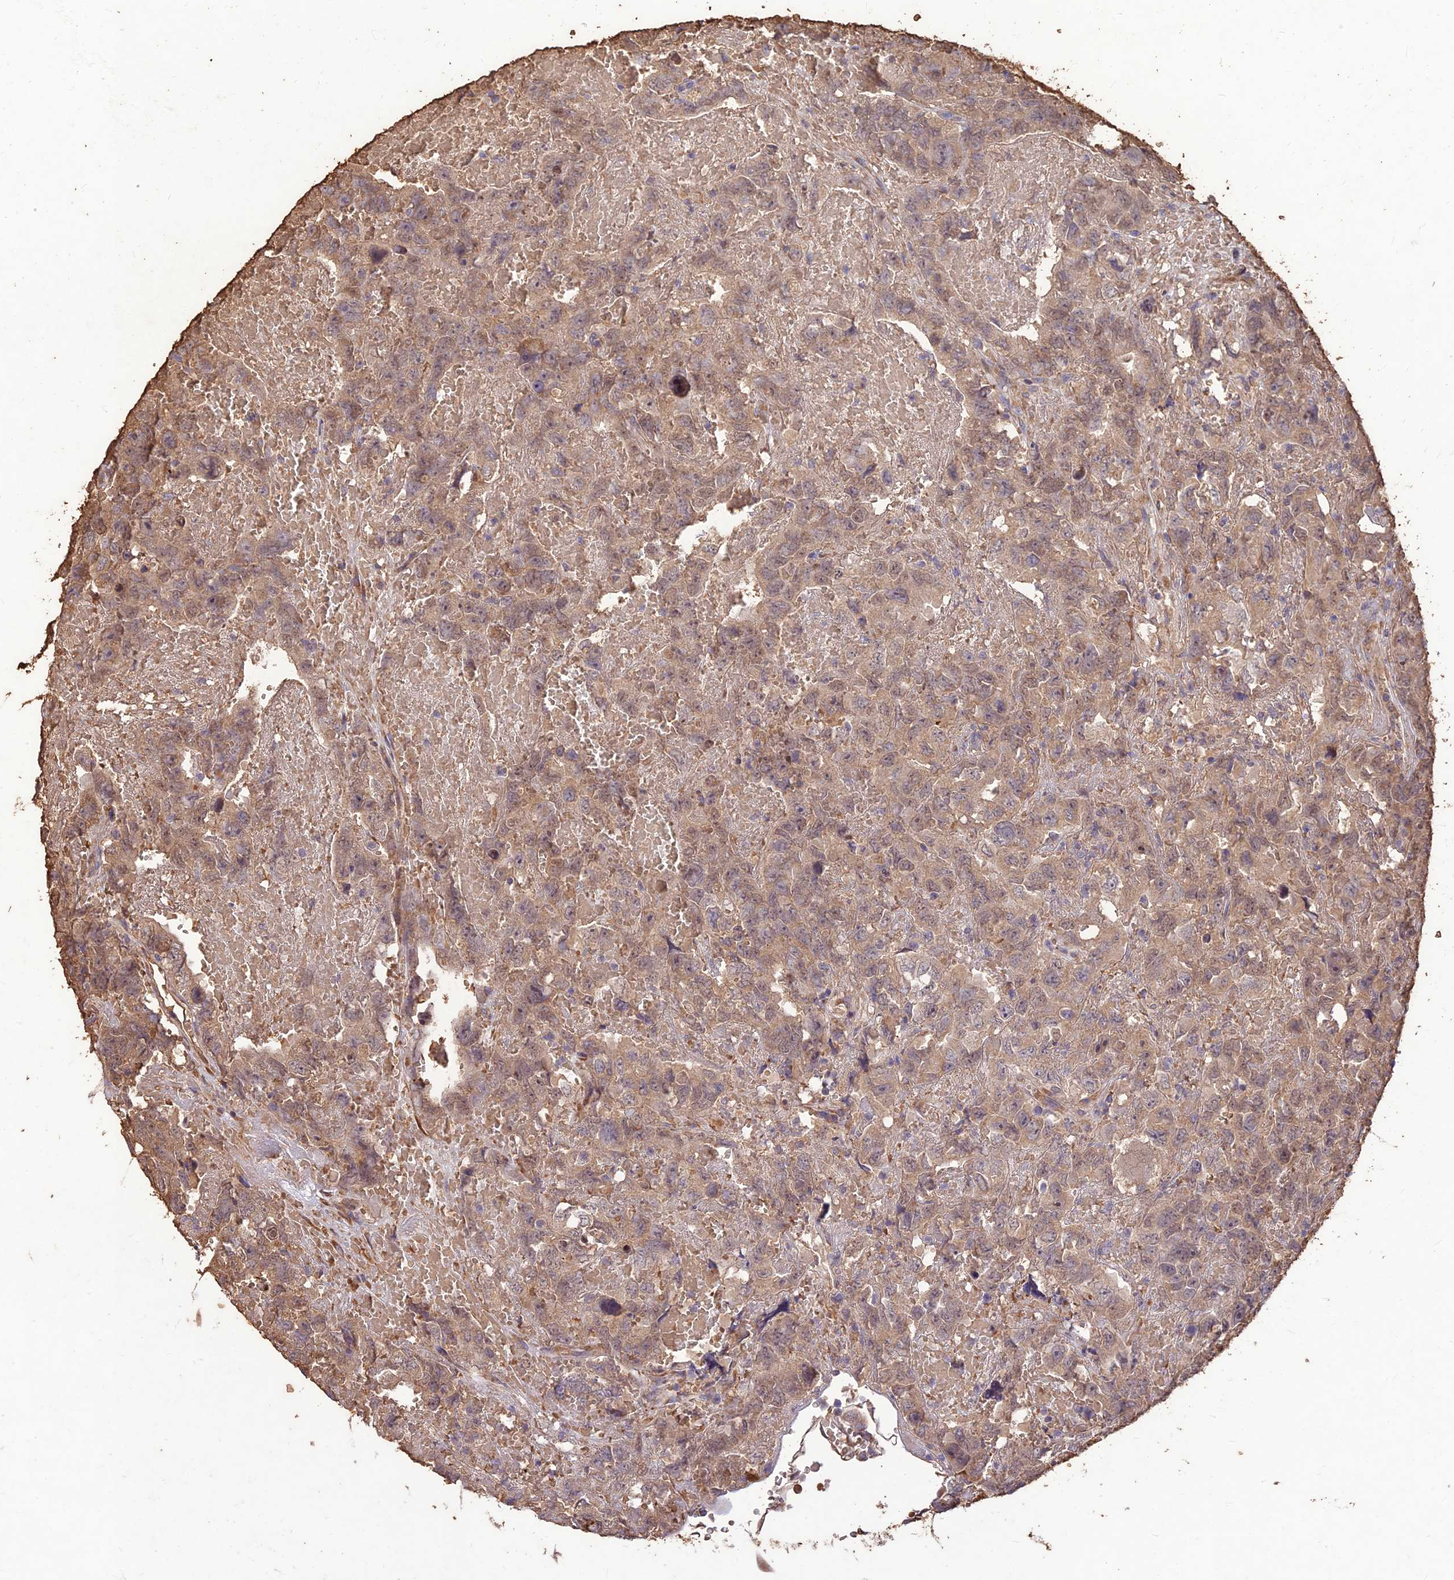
{"staining": {"intensity": "moderate", "quantity": "25%-75%", "location": "cytoplasmic/membranous"}, "tissue": "testis cancer", "cell_type": "Tumor cells", "image_type": "cancer", "snomed": [{"axis": "morphology", "description": "Carcinoma, Embryonal, NOS"}, {"axis": "topography", "description": "Testis"}], "caption": "A high-resolution image shows IHC staining of testis embryonal carcinoma, which shows moderate cytoplasmic/membranous expression in about 25%-75% of tumor cells. Using DAB (brown) and hematoxylin (blue) stains, captured at high magnification using brightfield microscopy.", "gene": "PPP1R11", "patient": {"sex": "male", "age": 45}}